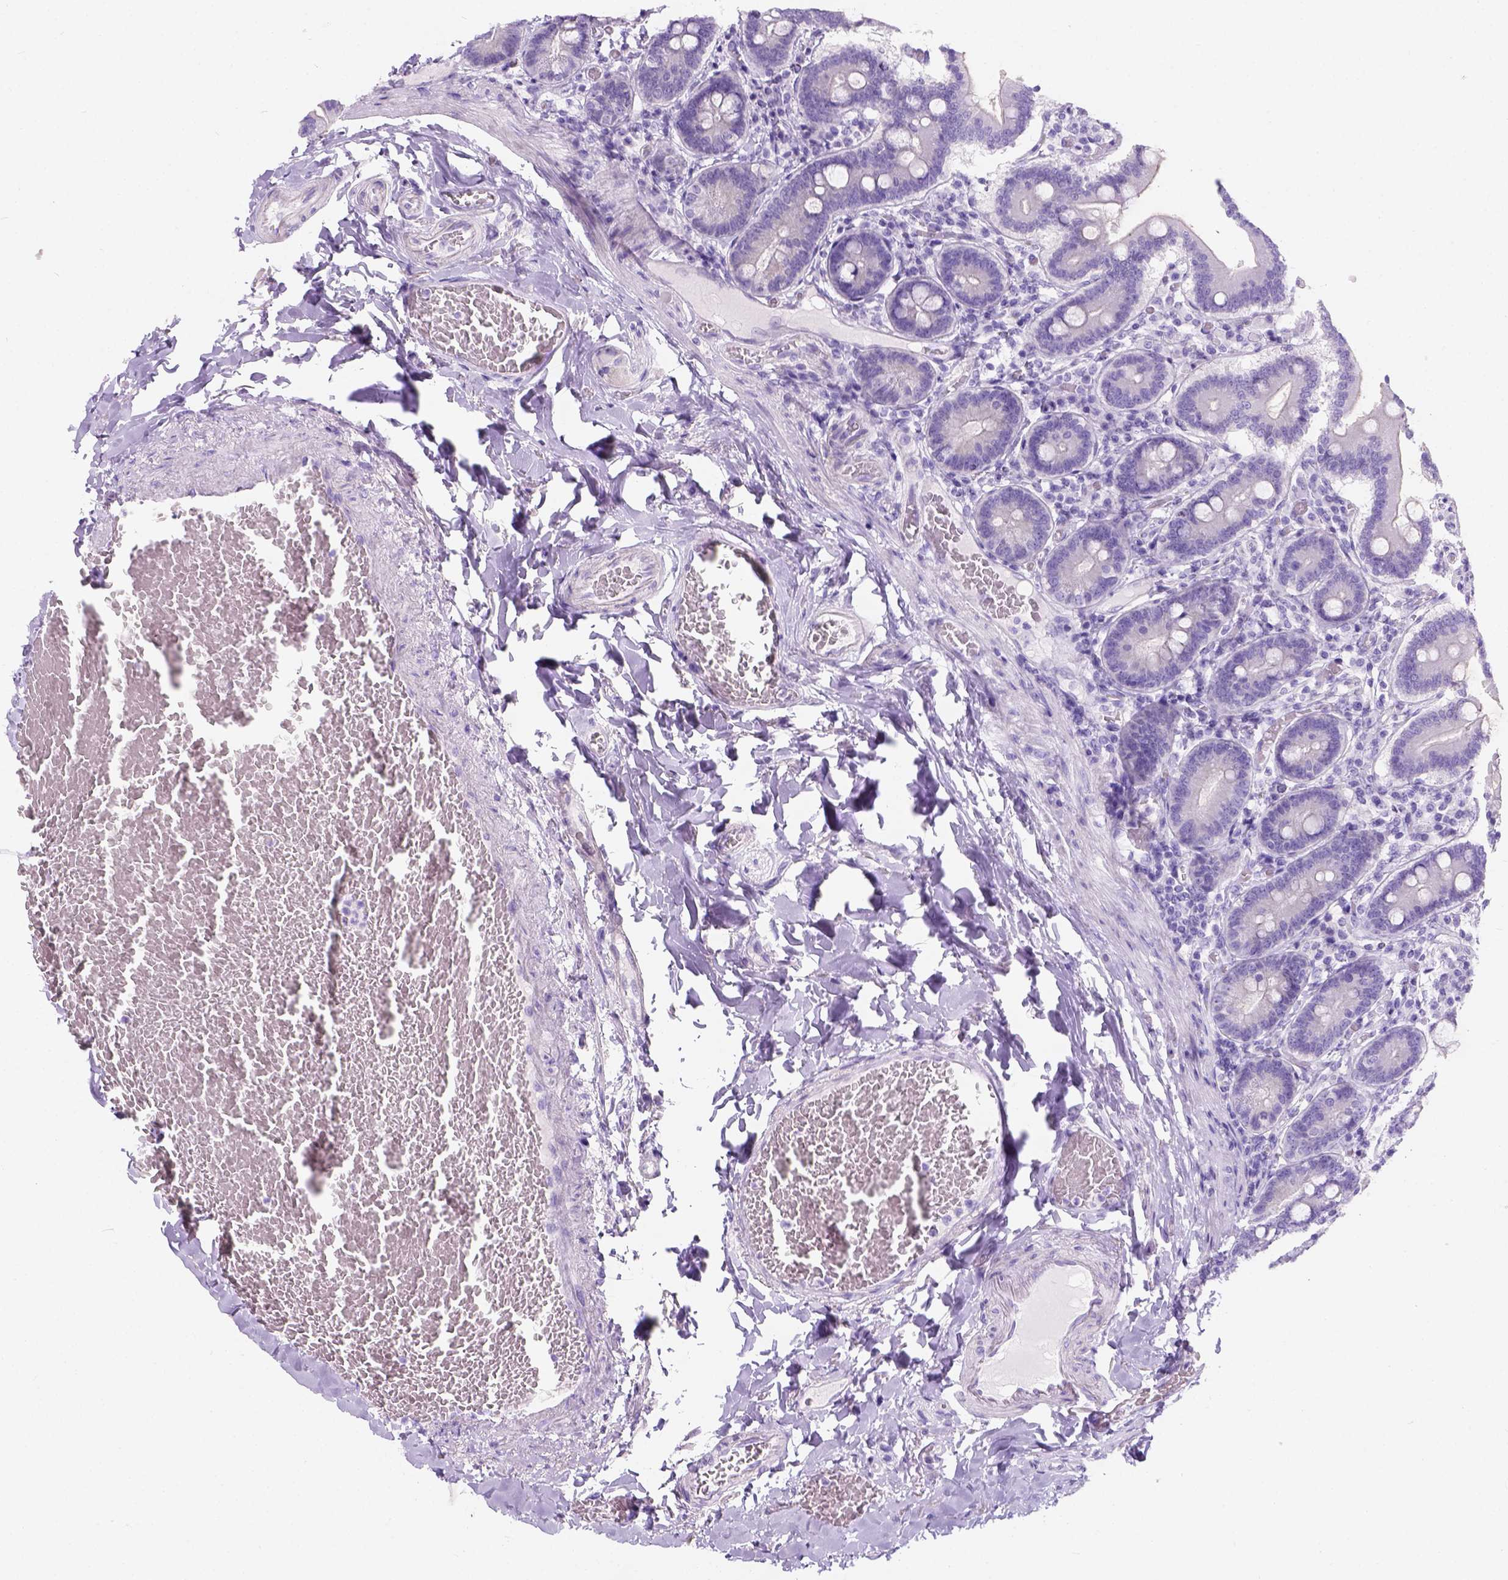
{"staining": {"intensity": "negative", "quantity": "none", "location": "none"}, "tissue": "duodenum", "cell_type": "Glandular cells", "image_type": "normal", "snomed": [{"axis": "morphology", "description": "Normal tissue, NOS"}, {"axis": "topography", "description": "Duodenum"}], "caption": "This is an immunohistochemistry (IHC) photomicrograph of benign human duodenum. There is no staining in glandular cells.", "gene": "C7orf57", "patient": {"sex": "female", "age": 62}}